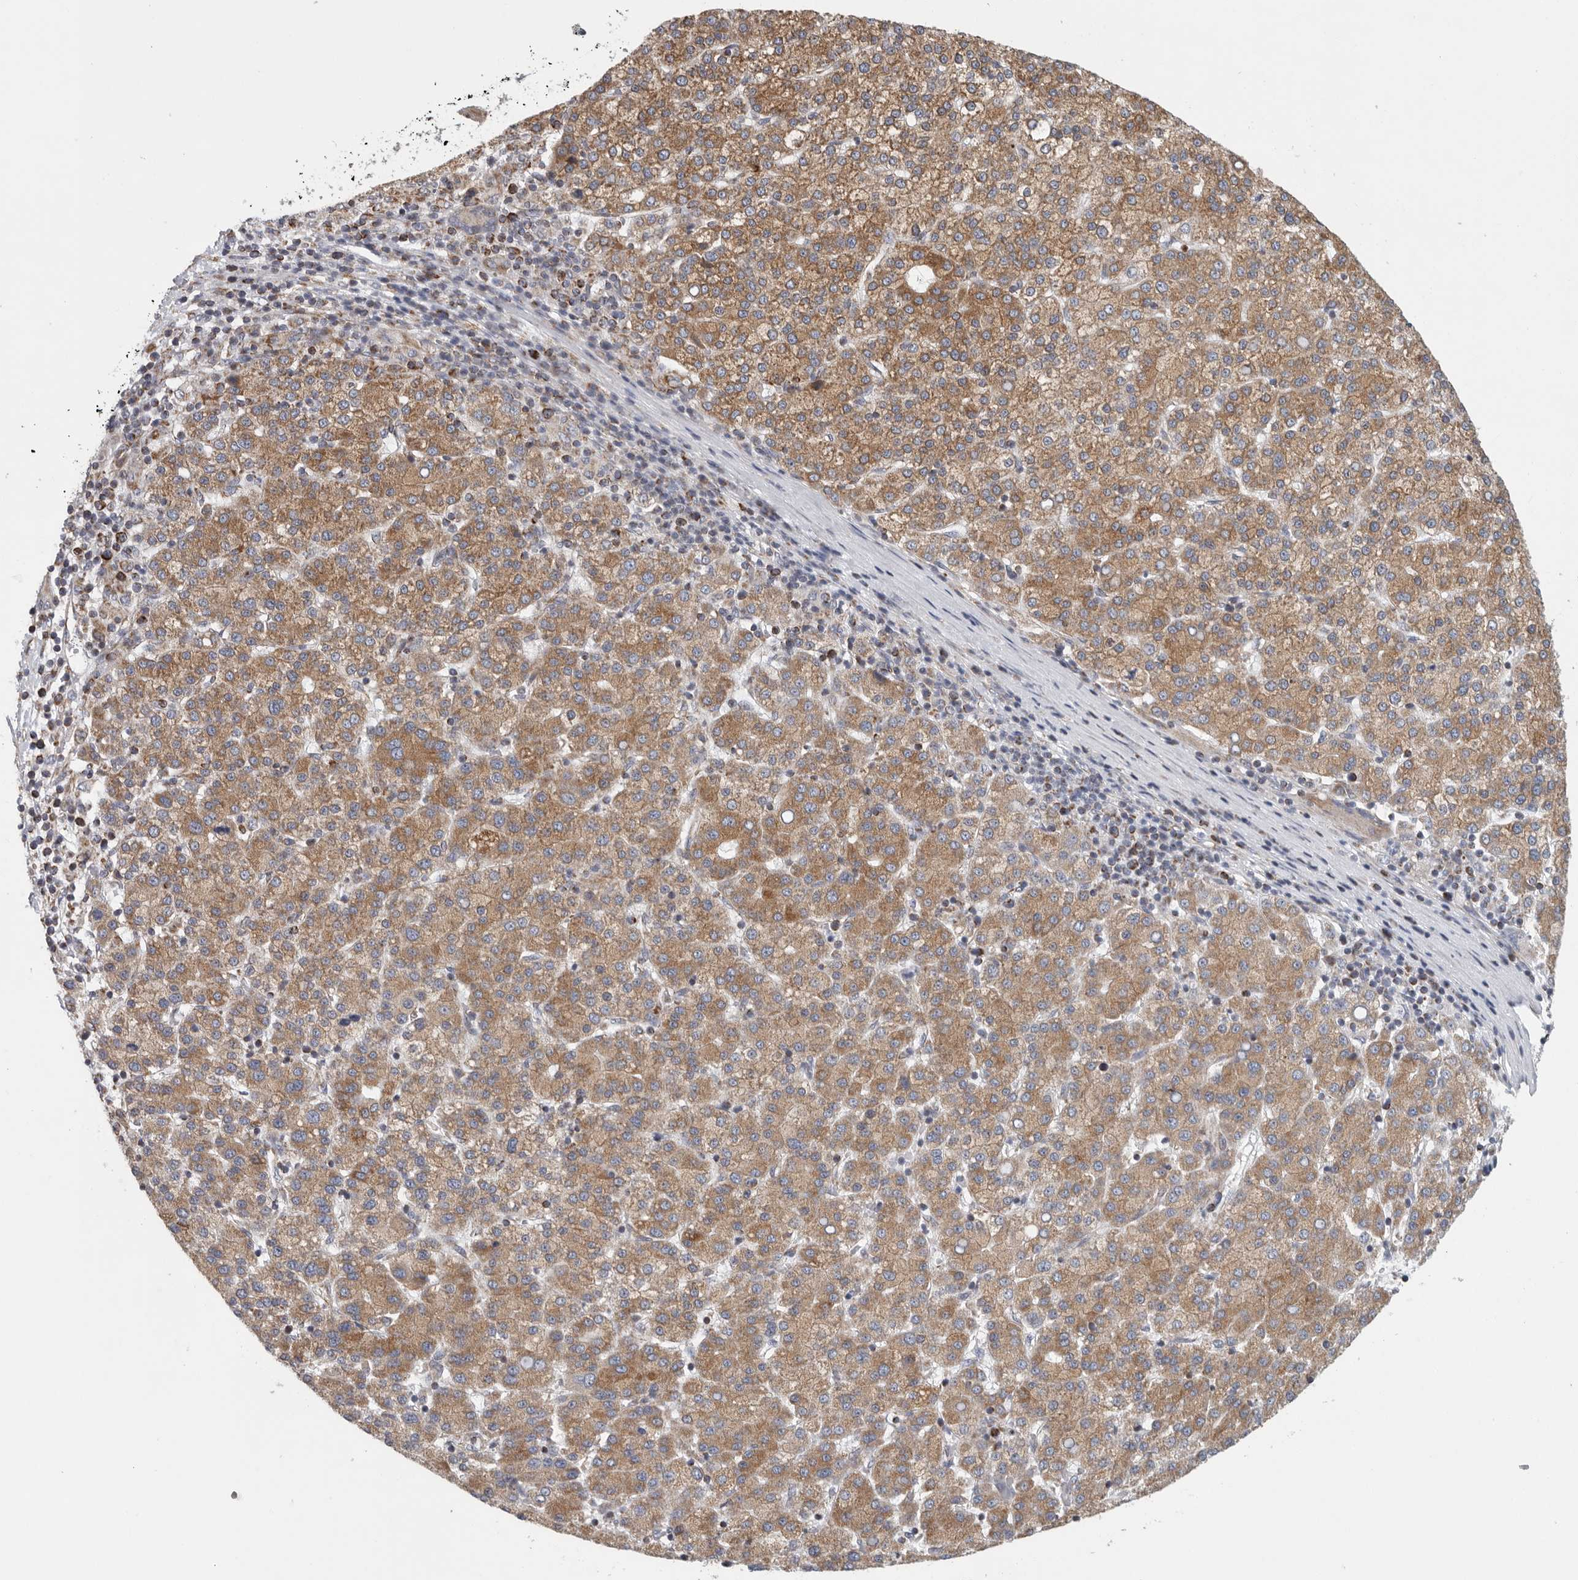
{"staining": {"intensity": "moderate", "quantity": ">75%", "location": "cytoplasmic/membranous"}, "tissue": "liver cancer", "cell_type": "Tumor cells", "image_type": "cancer", "snomed": [{"axis": "morphology", "description": "Carcinoma, Hepatocellular, NOS"}, {"axis": "topography", "description": "Liver"}], "caption": "About >75% of tumor cells in human liver cancer exhibit moderate cytoplasmic/membranous protein positivity as visualized by brown immunohistochemical staining.", "gene": "FKBP8", "patient": {"sex": "female", "age": 58}}